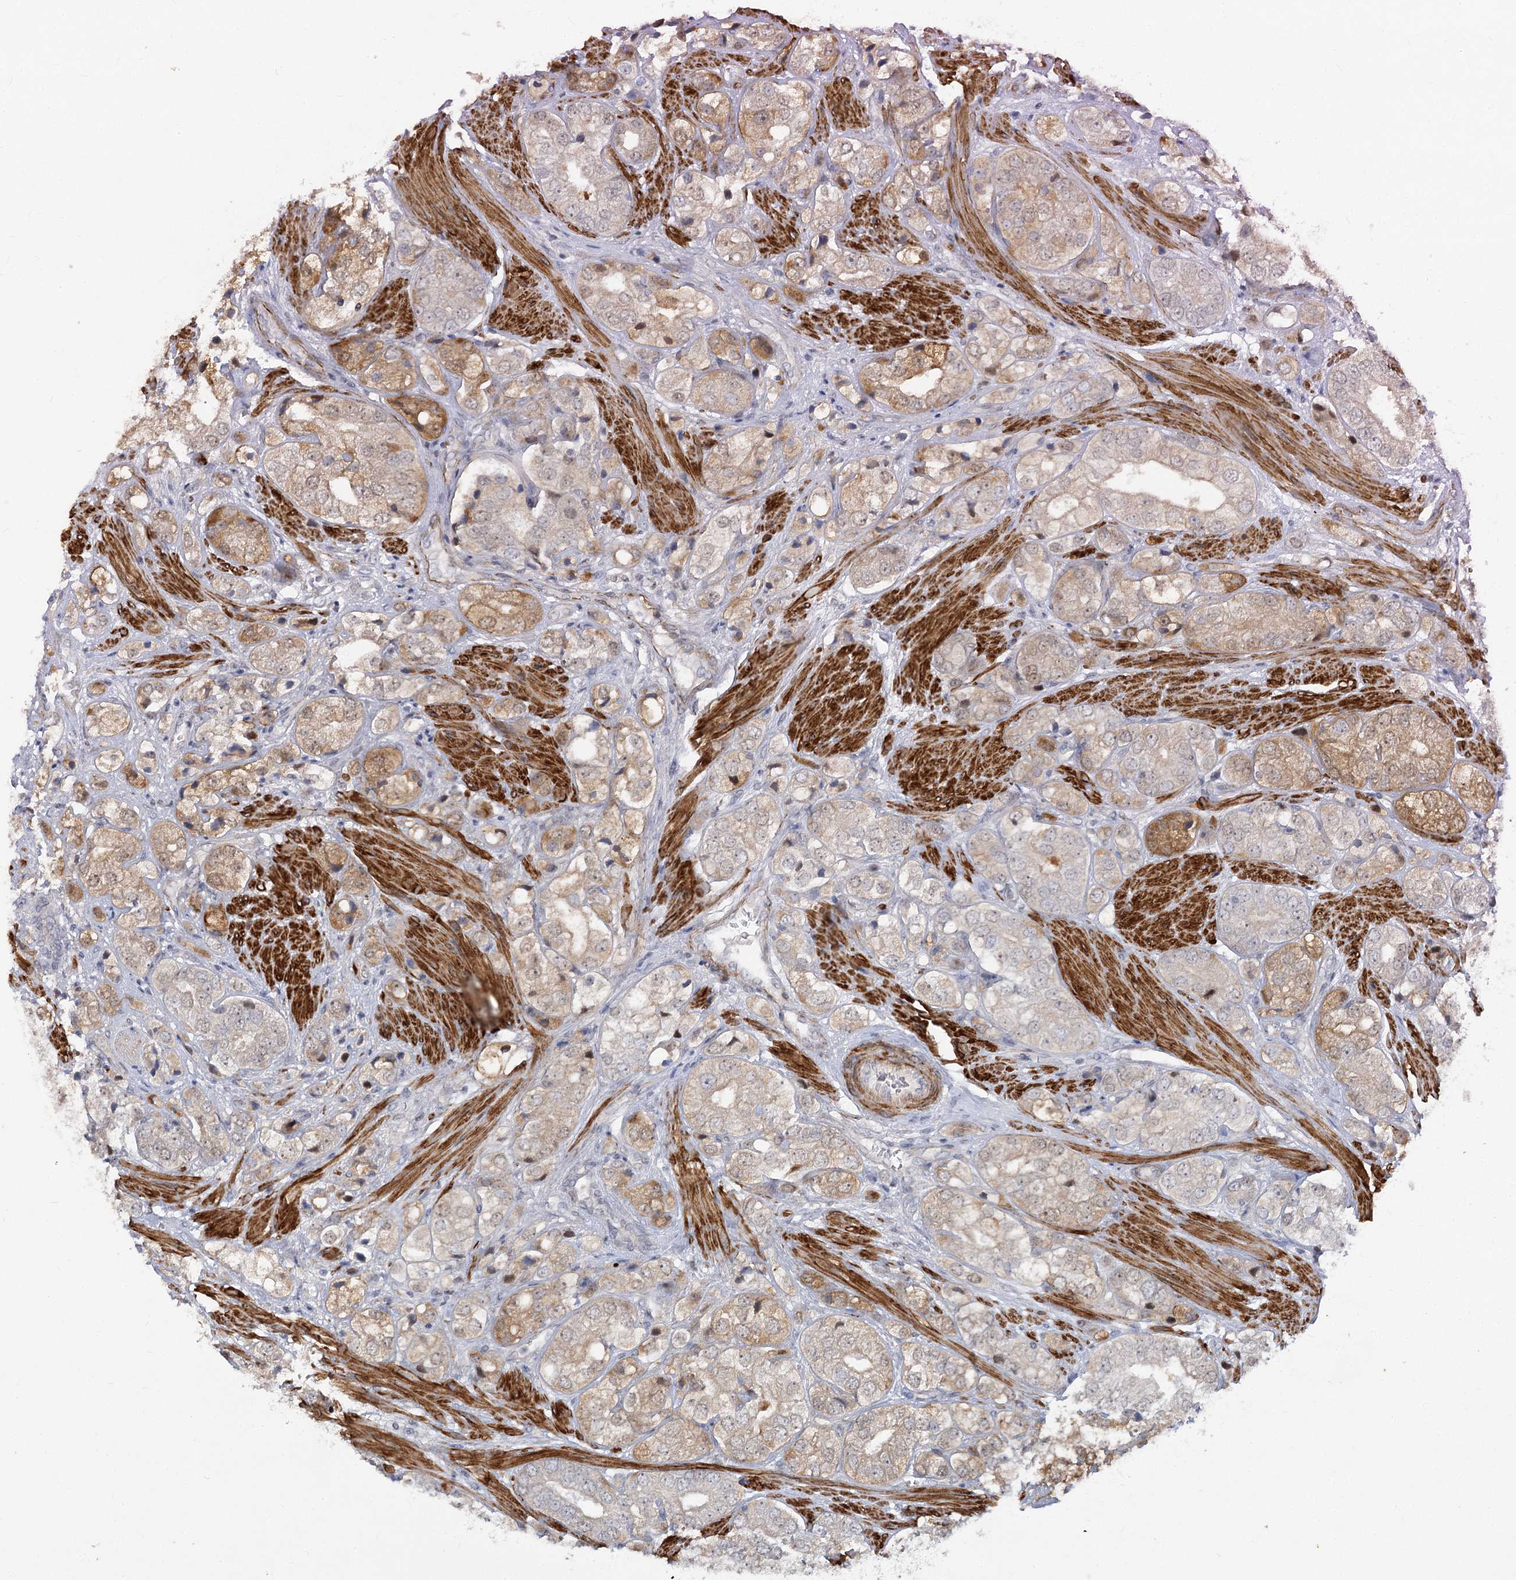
{"staining": {"intensity": "weak", "quantity": ">75%", "location": "cytoplasmic/membranous,nuclear"}, "tissue": "prostate cancer", "cell_type": "Tumor cells", "image_type": "cancer", "snomed": [{"axis": "morphology", "description": "Adenocarcinoma, High grade"}, {"axis": "topography", "description": "Prostate"}], "caption": "Tumor cells exhibit low levels of weak cytoplasmic/membranous and nuclear positivity in about >75% of cells in human prostate cancer (high-grade adenocarcinoma).", "gene": "ARSI", "patient": {"sex": "male", "age": 50}}